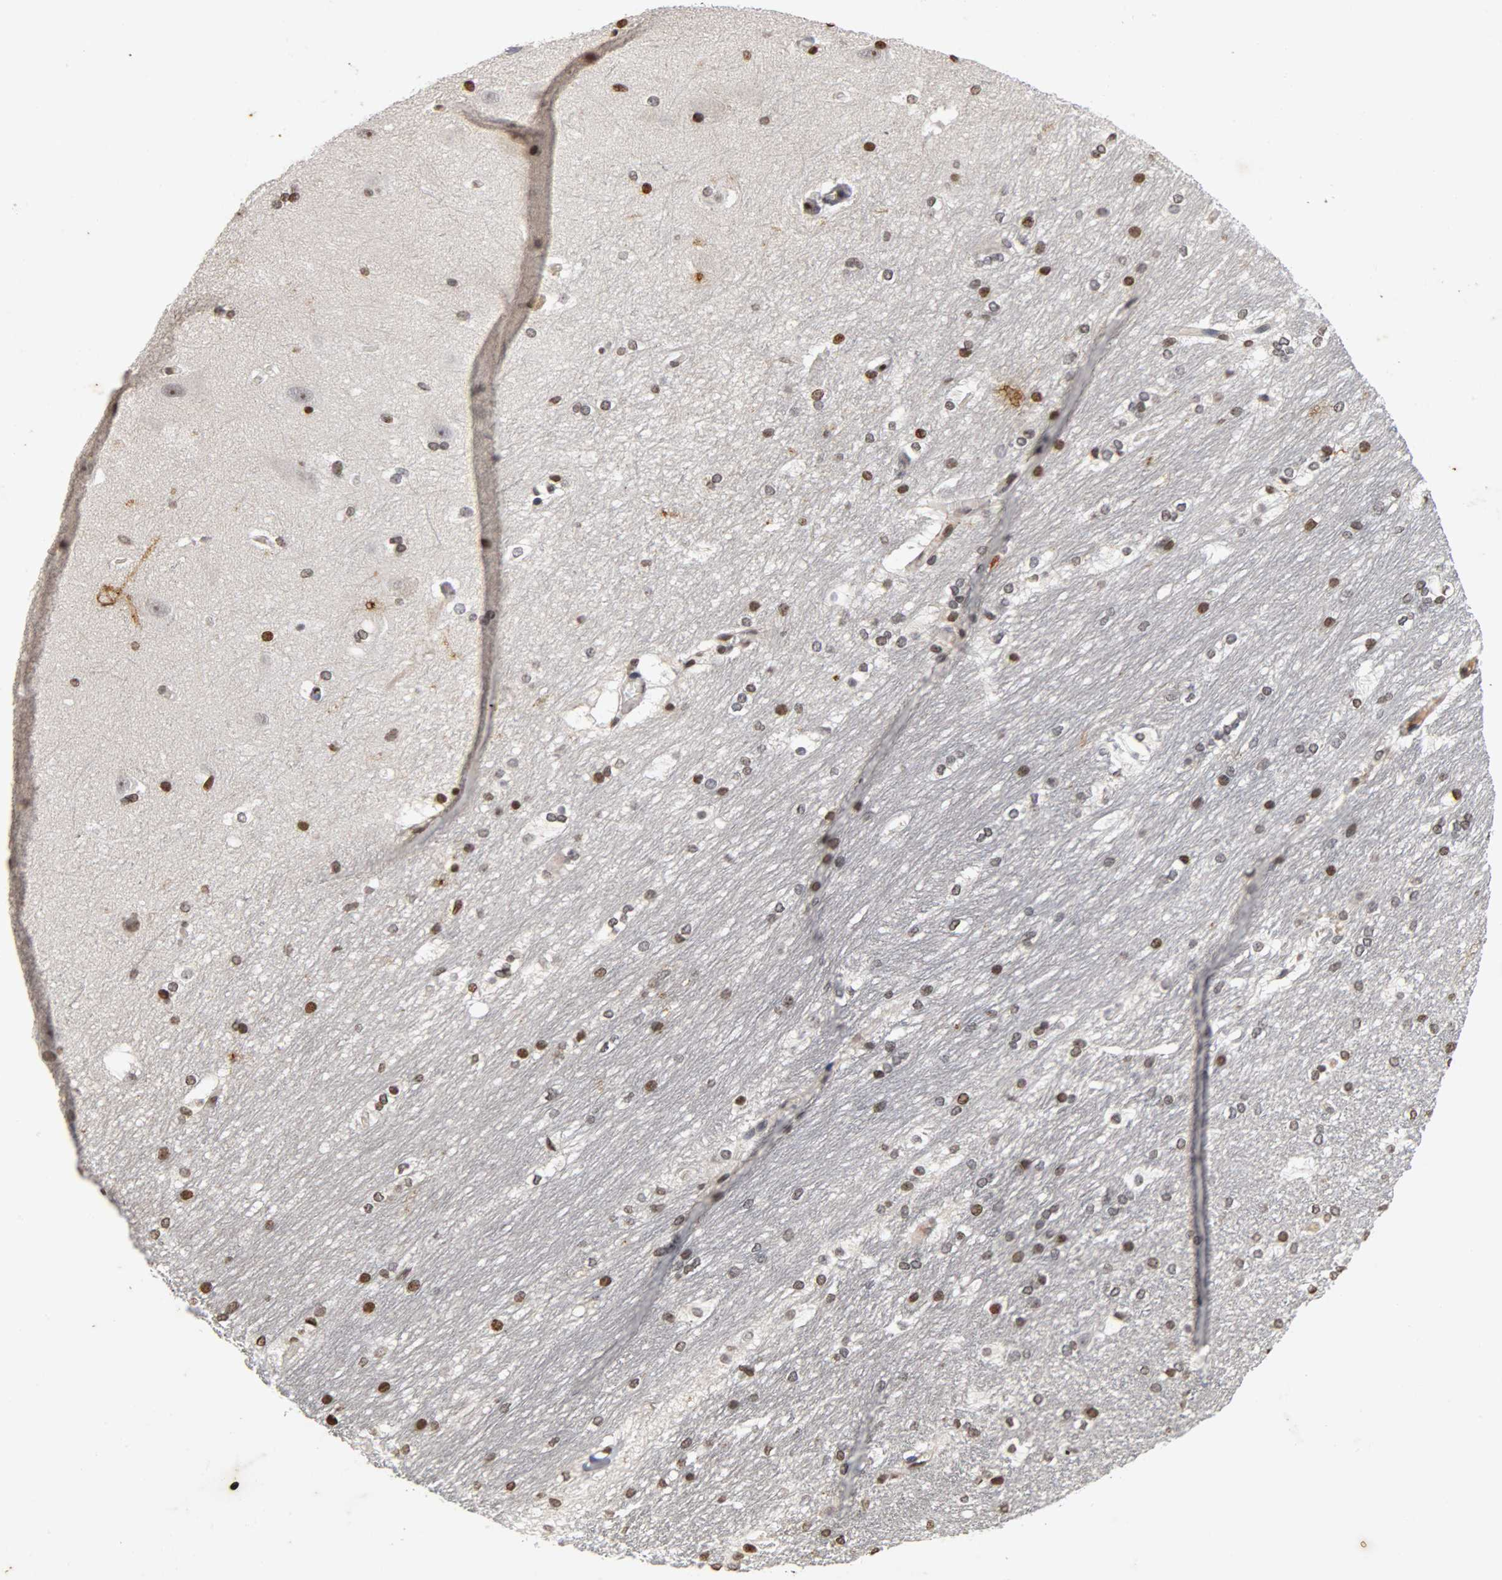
{"staining": {"intensity": "moderate", "quantity": "25%-75%", "location": "nuclear"}, "tissue": "hippocampus", "cell_type": "Glial cells", "image_type": "normal", "snomed": [{"axis": "morphology", "description": "Normal tissue, NOS"}, {"axis": "topography", "description": "Hippocampus"}], "caption": "Immunohistochemical staining of normal human hippocampus reveals medium levels of moderate nuclear expression in approximately 25%-75% of glial cells.", "gene": "ERCC2", "patient": {"sex": "female", "age": 19}}